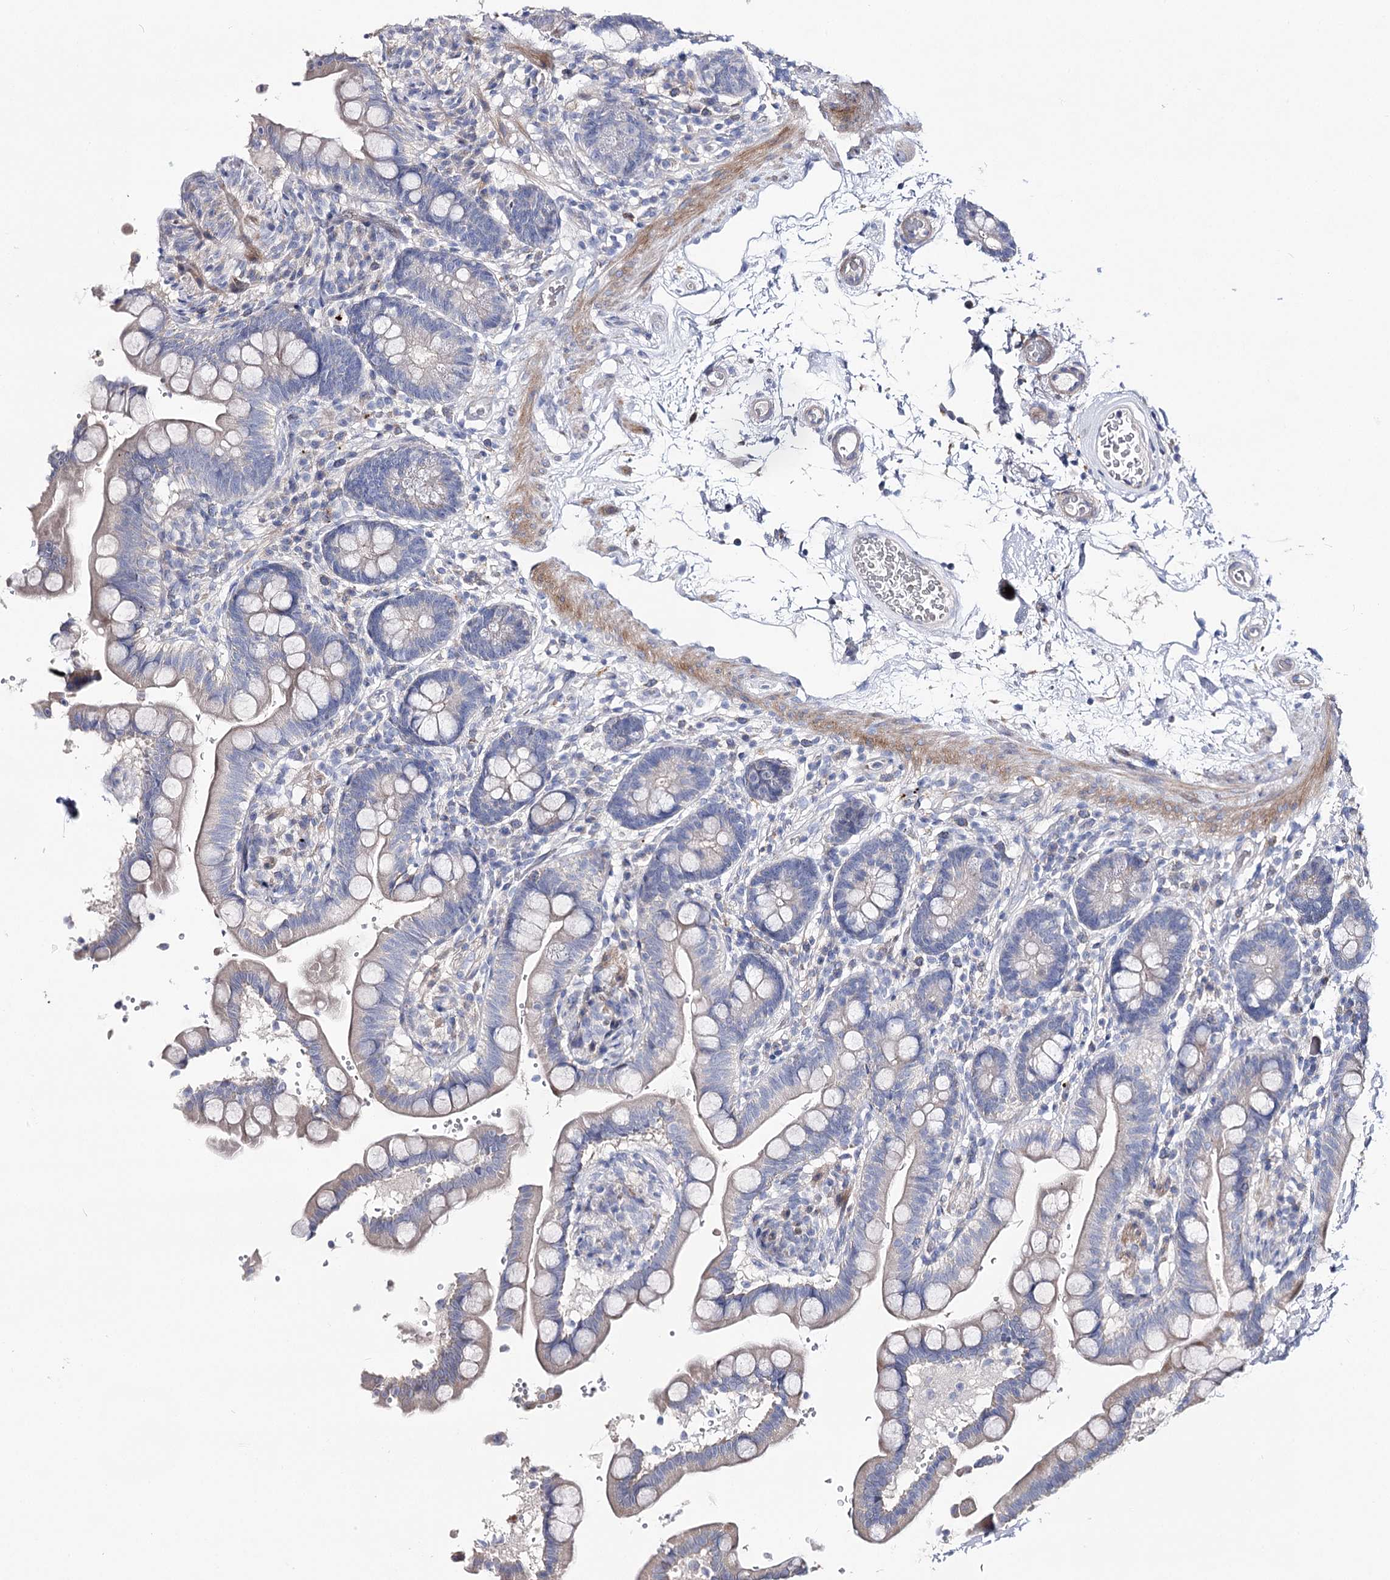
{"staining": {"intensity": "weak", "quantity": "25%-75%", "location": "cytoplasmic/membranous"}, "tissue": "colon", "cell_type": "Endothelial cells", "image_type": "normal", "snomed": [{"axis": "morphology", "description": "Normal tissue, NOS"}, {"axis": "topography", "description": "Smooth muscle"}, {"axis": "topography", "description": "Colon"}], "caption": "Normal colon demonstrates weak cytoplasmic/membranous expression in about 25%-75% of endothelial cells, visualized by immunohistochemistry.", "gene": "NRAP", "patient": {"sex": "male", "age": 73}}